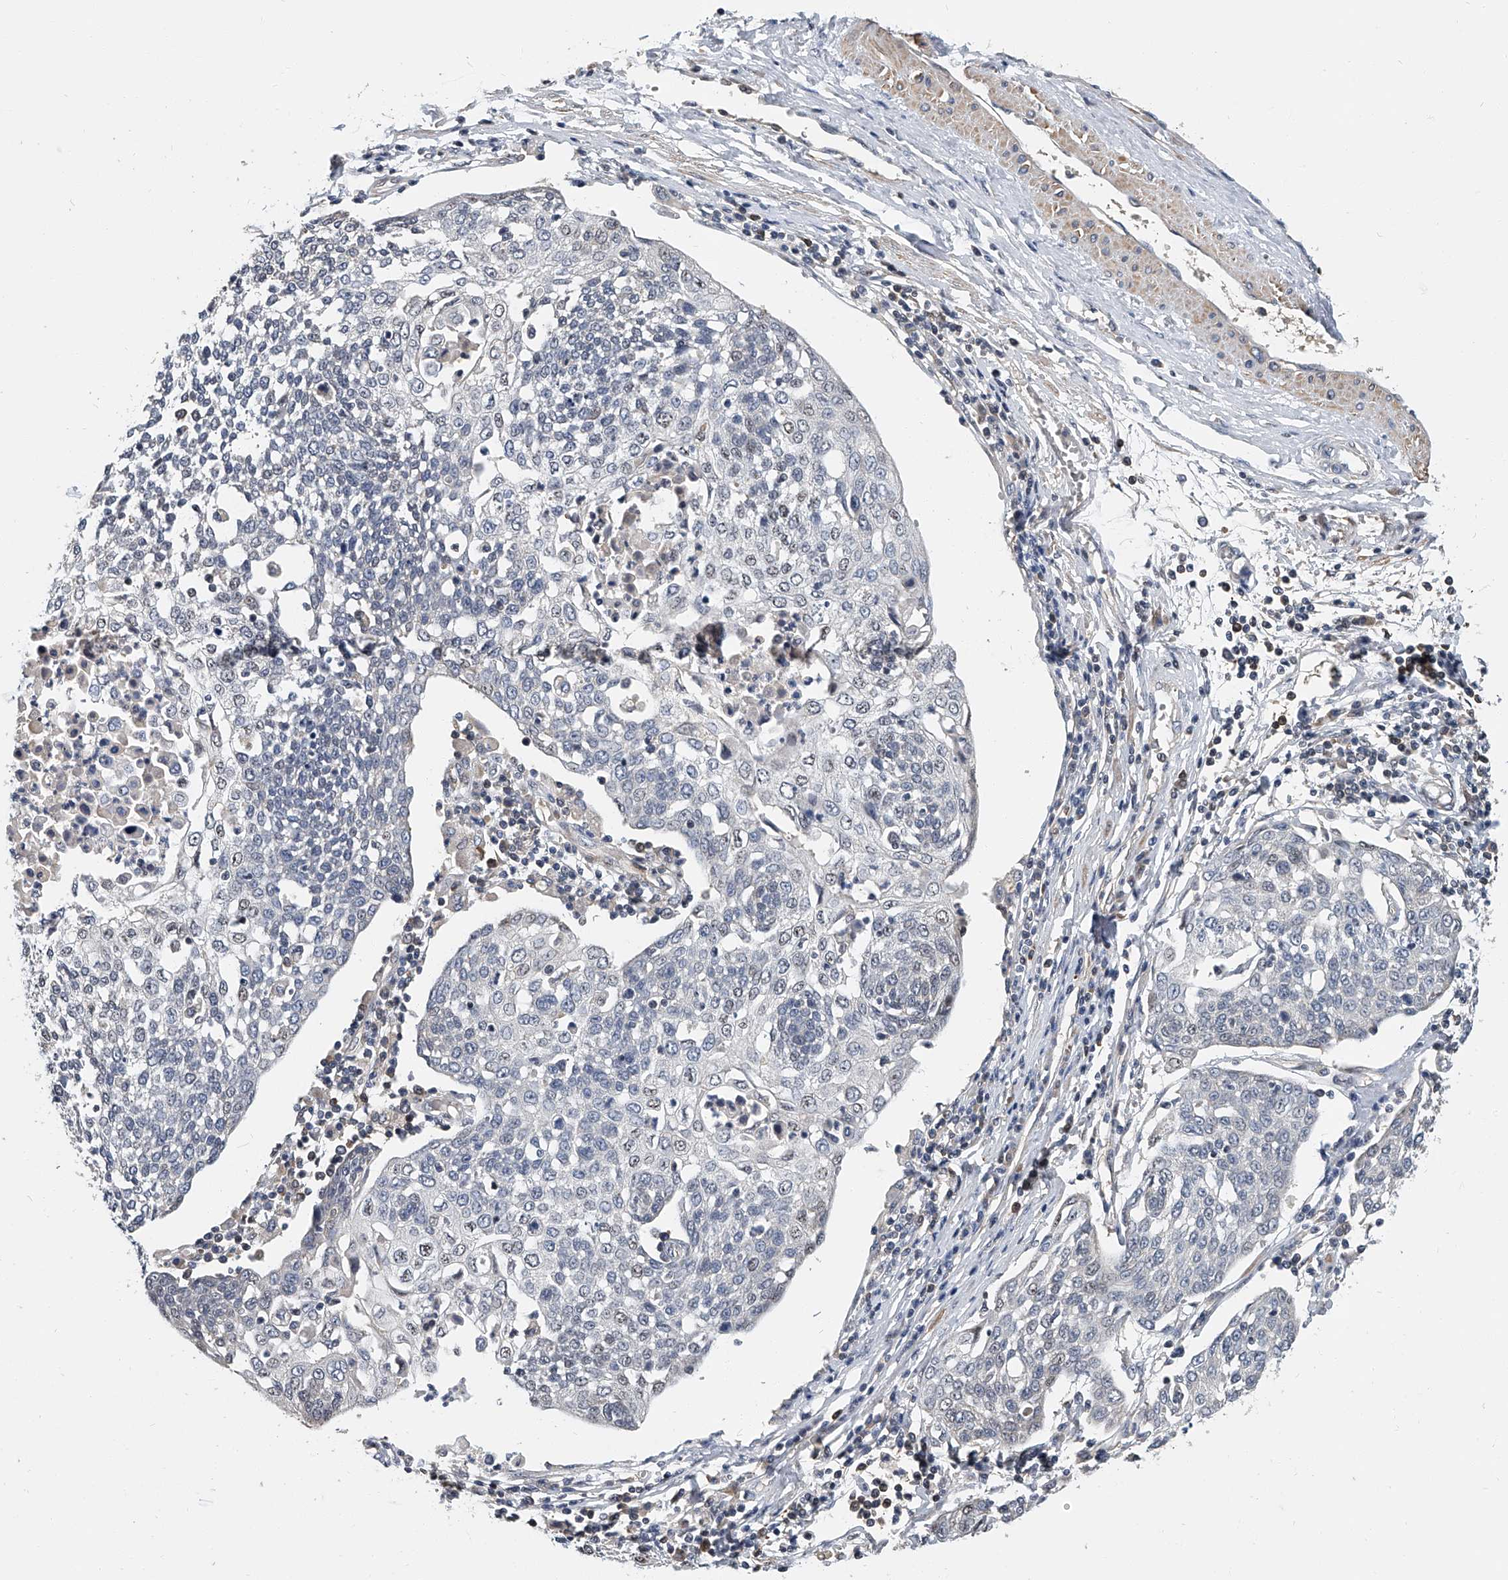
{"staining": {"intensity": "weak", "quantity": "<25%", "location": "cytoplasmic/membranous,nuclear"}, "tissue": "cervical cancer", "cell_type": "Tumor cells", "image_type": "cancer", "snomed": [{"axis": "morphology", "description": "Squamous cell carcinoma, NOS"}, {"axis": "topography", "description": "Cervix"}], "caption": "IHC histopathology image of human cervical cancer stained for a protein (brown), which demonstrates no positivity in tumor cells. Brightfield microscopy of IHC stained with DAB (brown) and hematoxylin (blue), captured at high magnification.", "gene": "CD200", "patient": {"sex": "female", "age": 34}}